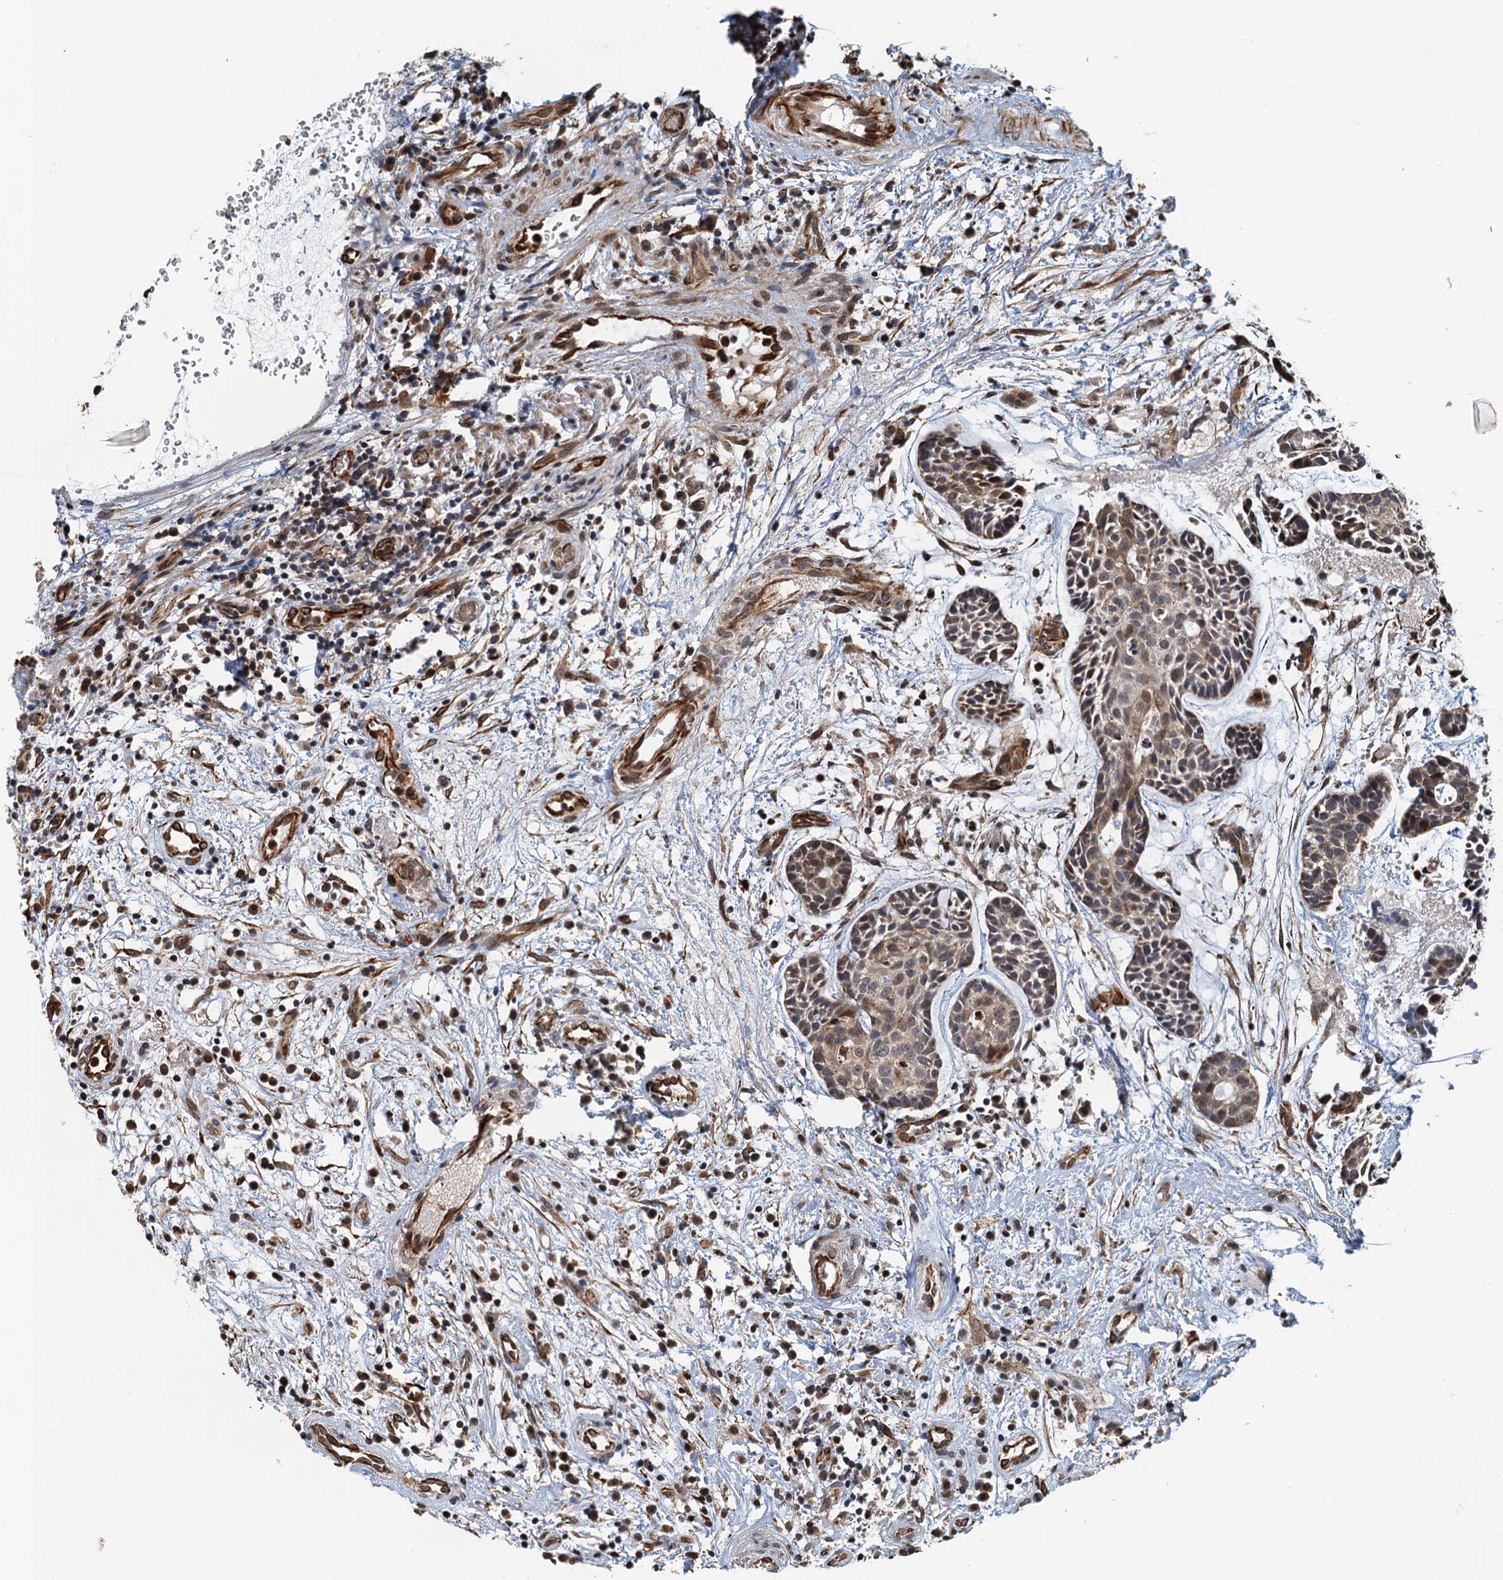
{"staining": {"intensity": "weak", "quantity": "<25%", "location": "cytoplasmic/membranous"}, "tissue": "head and neck cancer", "cell_type": "Tumor cells", "image_type": "cancer", "snomed": [{"axis": "morphology", "description": "Adenocarcinoma, NOS"}, {"axis": "topography", "description": "Subcutis"}, {"axis": "topography", "description": "Head-Neck"}], "caption": "An immunohistochemistry (IHC) image of head and neck cancer (adenocarcinoma) is shown. There is no staining in tumor cells of head and neck cancer (adenocarcinoma). (Immunohistochemistry (ihc), brightfield microscopy, high magnification).", "gene": "WHAMM", "patient": {"sex": "female", "age": 73}}